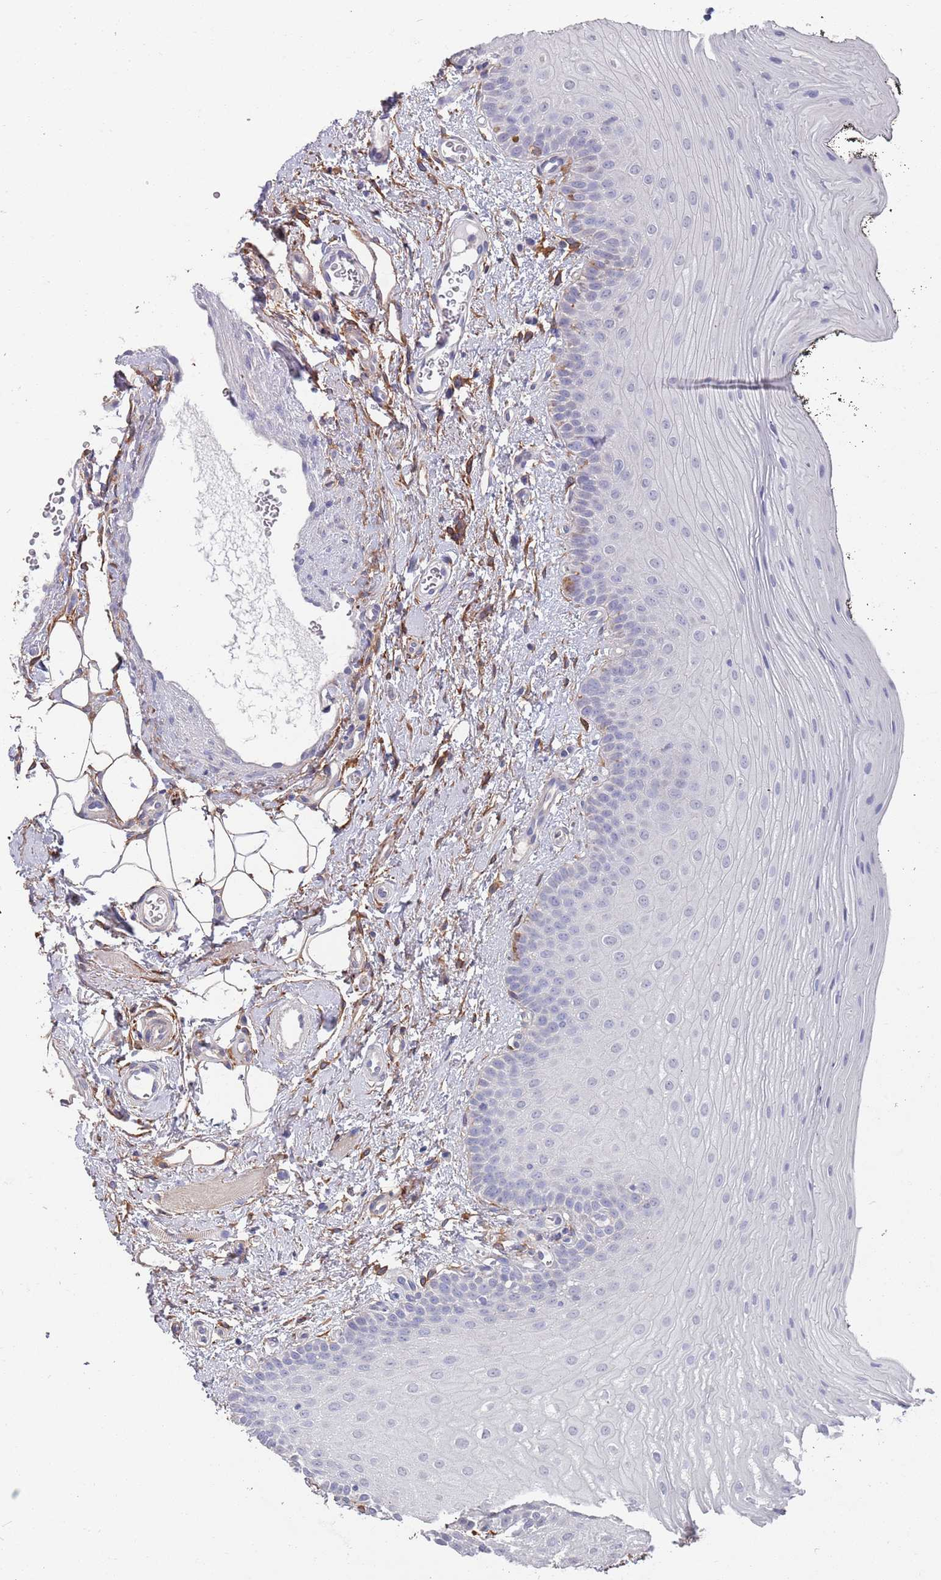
{"staining": {"intensity": "negative", "quantity": "none", "location": "none"}, "tissue": "oral mucosa", "cell_type": "Squamous epithelial cells", "image_type": "normal", "snomed": [{"axis": "morphology", "description": "No evidence of malignacy"}, {"axis": "topography", "description": "Oral tissue"}, {"axis": "topography", "description": "Head-Neck"}], "caption": "This histopathology image is of normal oral mucosa stained with immunohistochemistry to label a protein in brown with the nuclei are counter-stained blue. There is no positivity in squamous epithelial cells. (Brightfield microscopy of DAB (3,3'-diaminobenzidine) immunohistochemistry at high magnification).", "gene": "ANK2", "patient": {"sex": "male", "age": 68}}